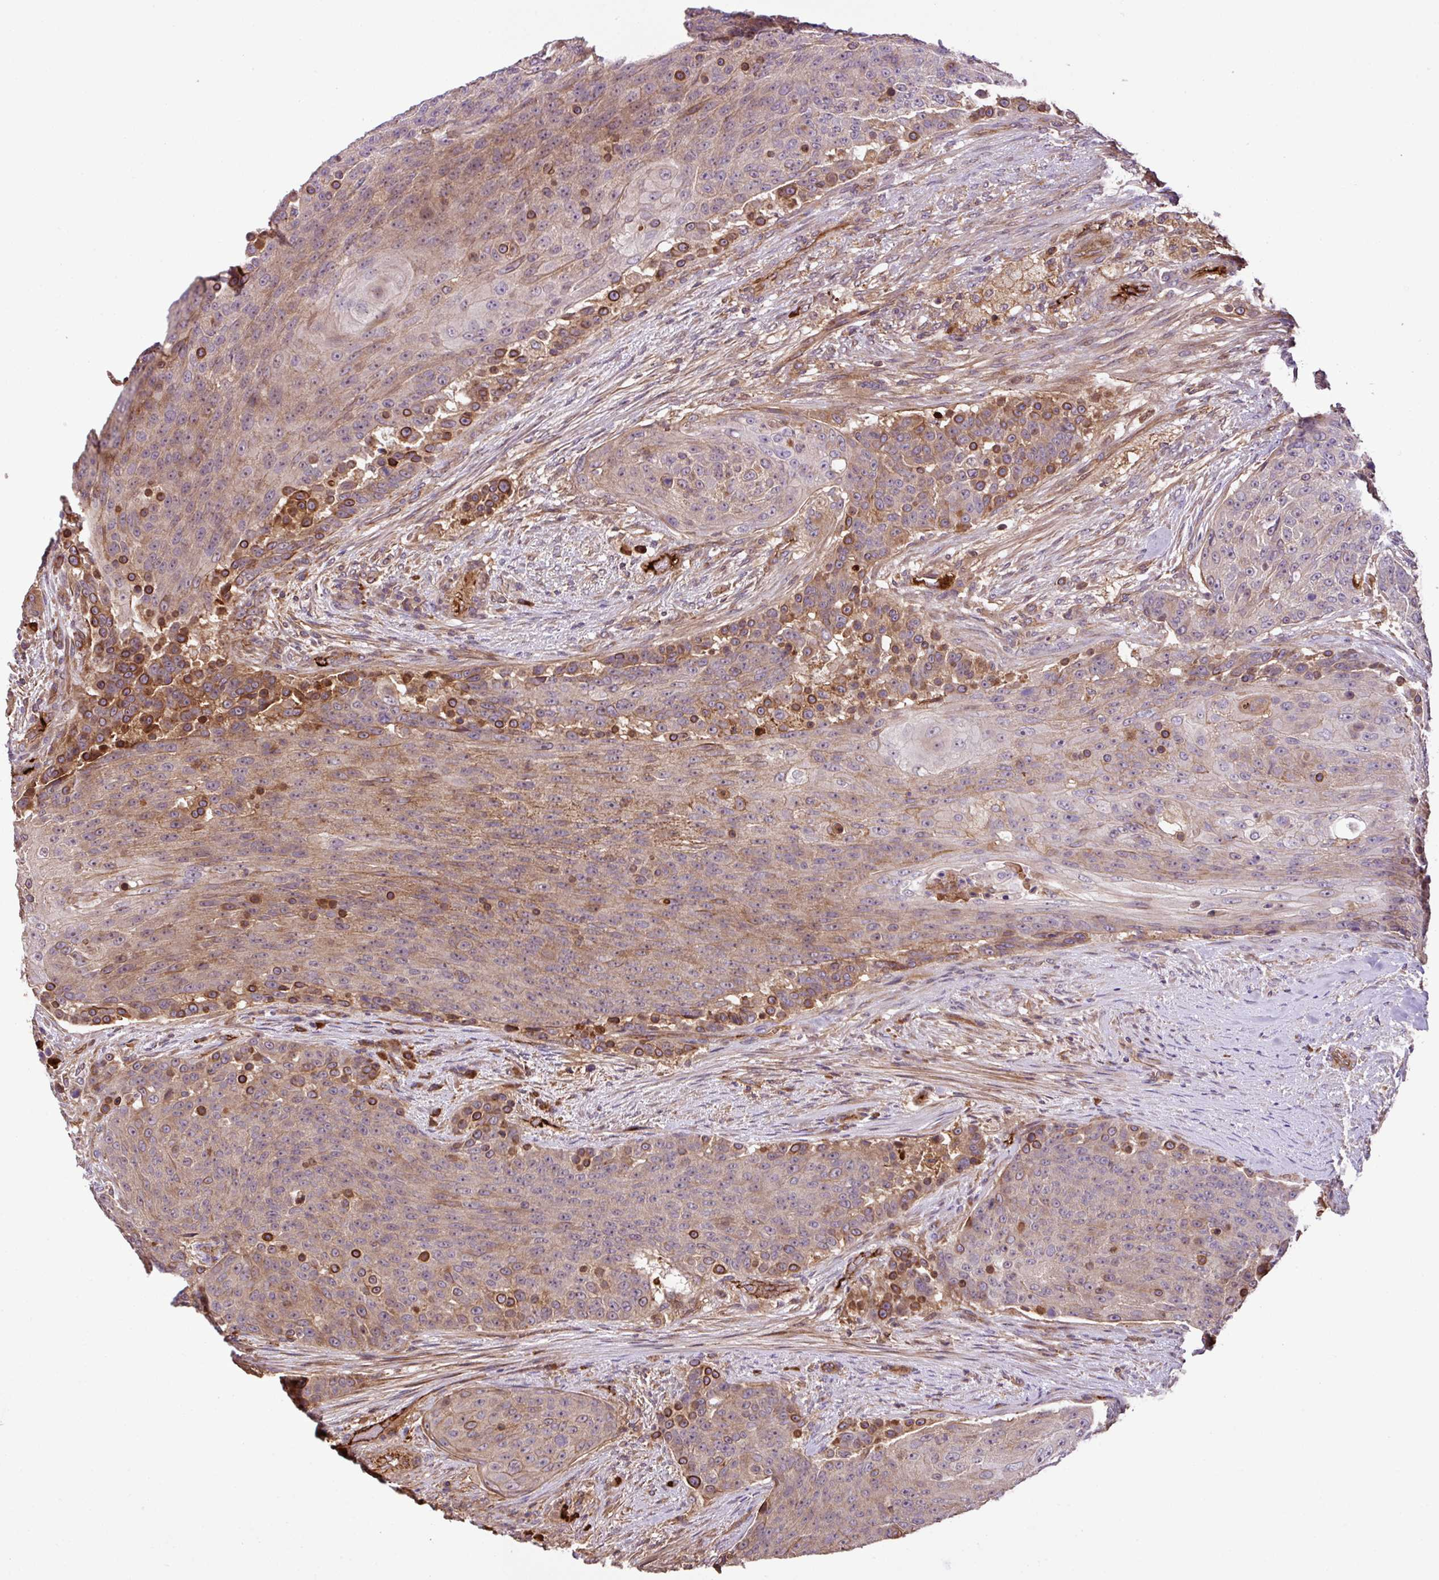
{"staining": {"intensity": "weak", "quantity": ">75%", "location": "cytoplasmic/membranous"}, "tissue": "urothelial cancer", "cell_type": "Tumor cells", "image_type": "cancer", "snomed": [{"axis": "morphology", "description": "Urothelial carcinoma, High grade"}, {"axis": "topography", "description": "Urinary bladder"}], "caption": "Immunohistochemical staining of urothelial cancer reveals weak cytoplasmic/membranous protein expression in about >75% of tumor cells.", "gene": "ZNF266", "patient": {"sex": "female", "age": 63}}